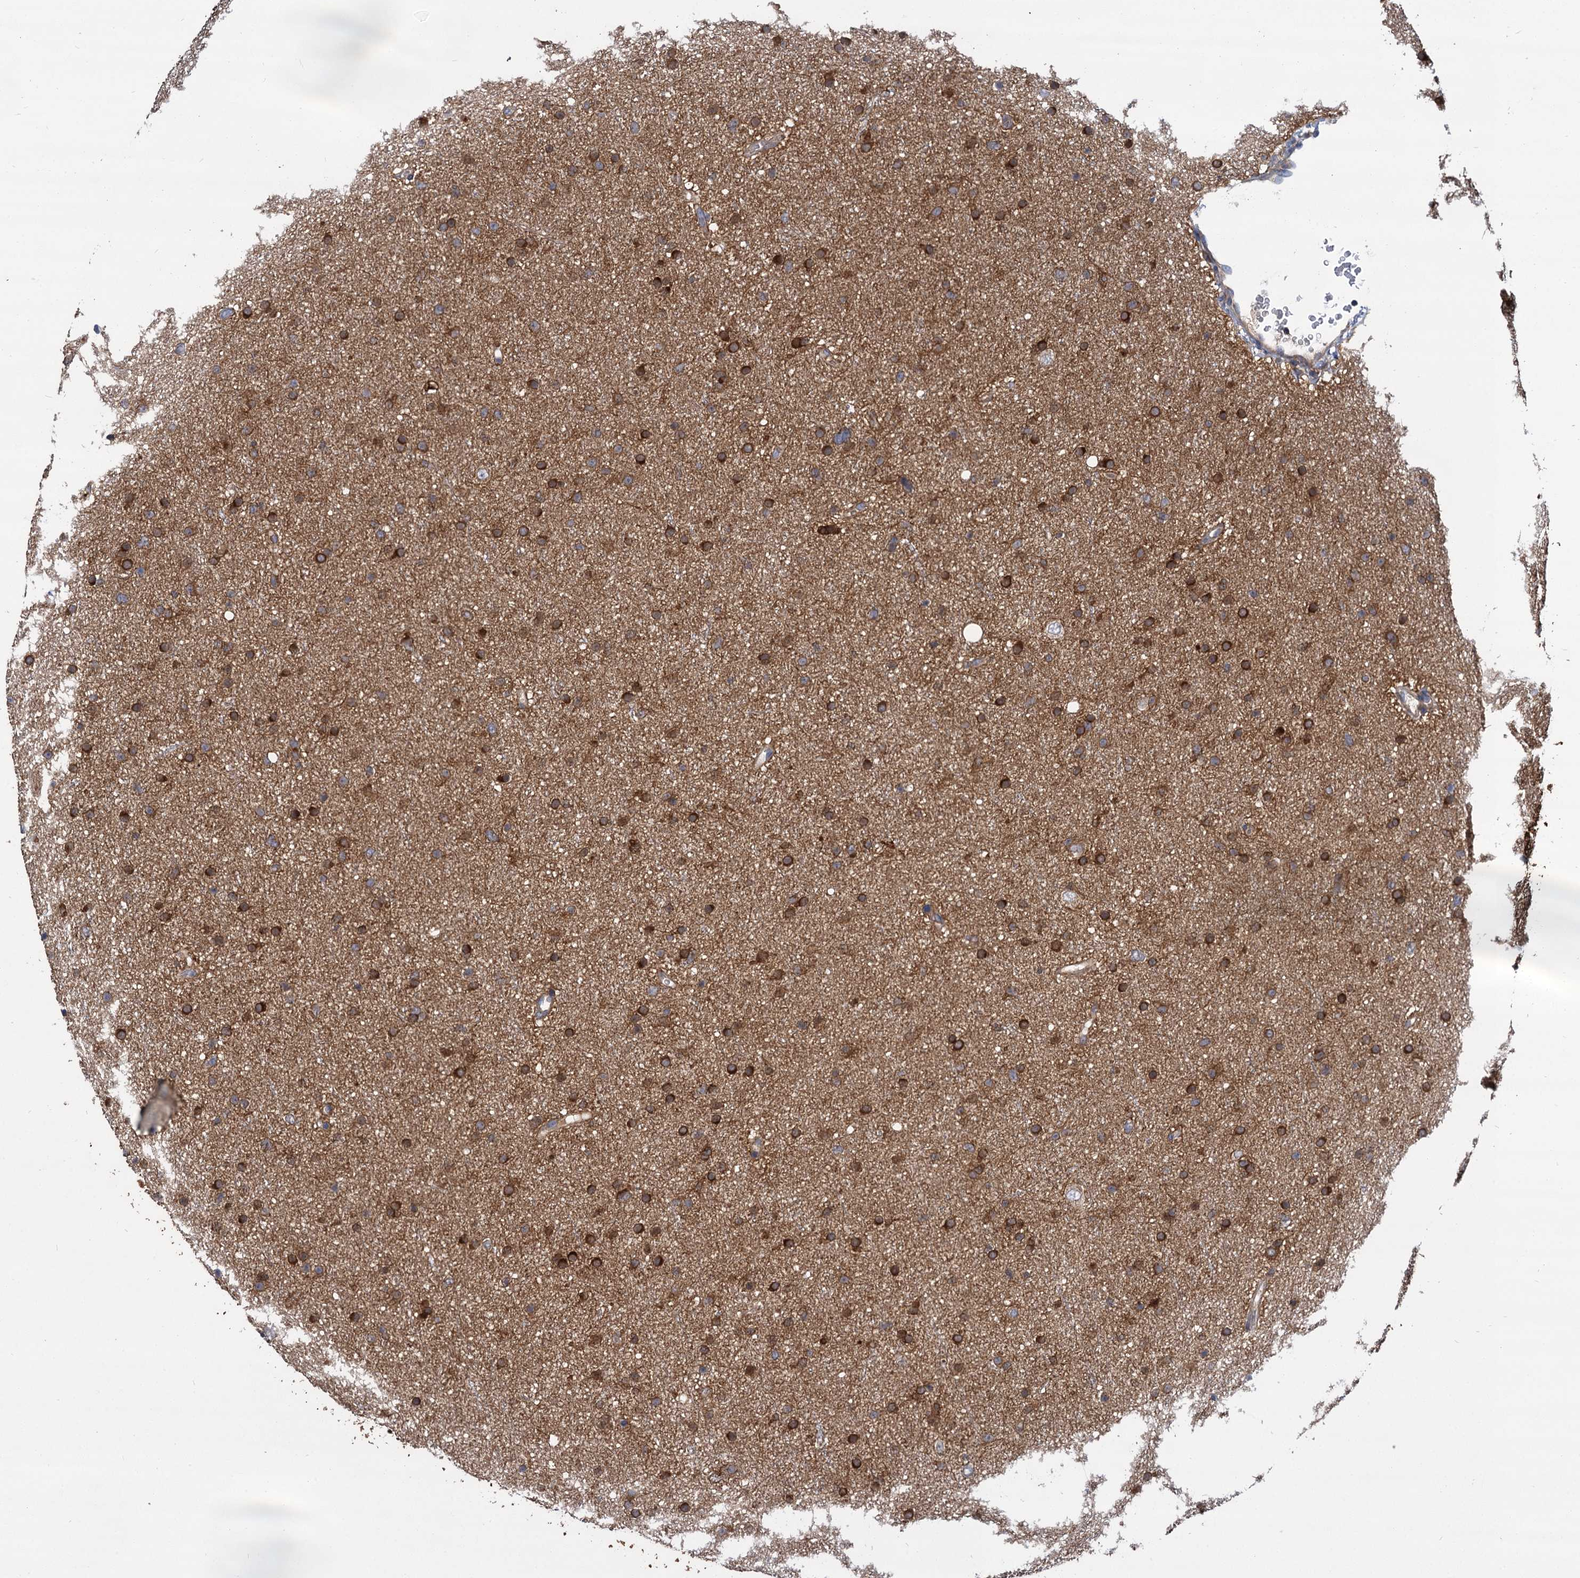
{"staining": {"intensity": "strong", "quantity": ">75%", "location": "cytoplasmic/membranous"}, "tissue": "glioma", "cell_type": "Tumor cells", "image_type": "cancer", "snomed": [{"axis": "morphology", "description": "Glioma, malignant, Low grade"}, {"axis": "topography", "description": "Cerebral cortex"}], "caption": "The micrograph shows a brown stain indicating the presence of a protein in the cytoplasmic/membranous of tumor cells in glioma.", "gene": "GCLC", "patient": {"sex": "female", "age": 39}}